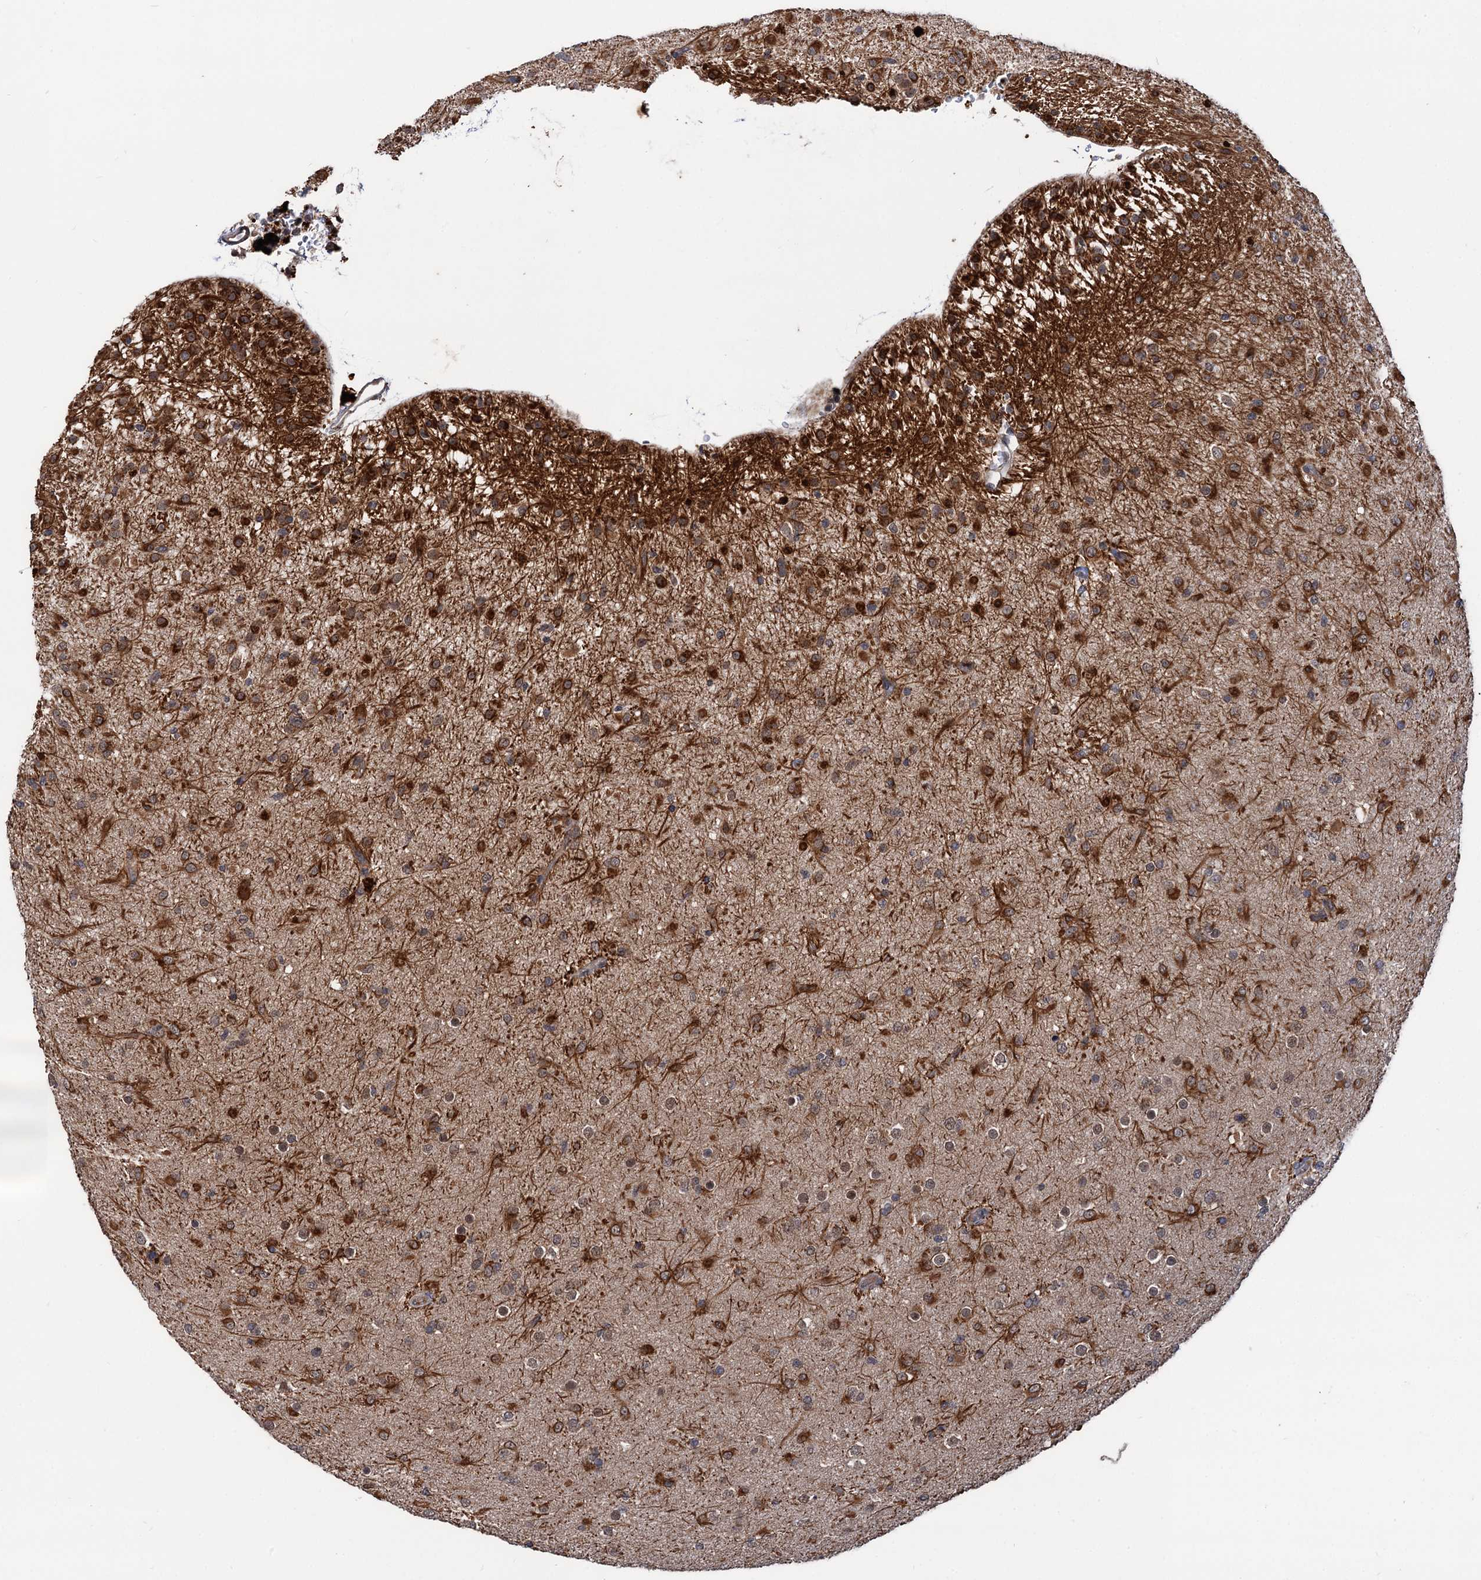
{"staining": {"intensity": "moderate", "quantity": "25%-75%", "location": "cytoplasmic/membranous"}, "tissue": "glioma", "cell_type": "Tumor cells", "image_type": "cancer", "snomed": [{"axis": "morphology", "description": "Glioma, malignant, Low grade"}, {"axis": "topography", "description": "Brain"}], "caption": "Glioma stained with a brown dye displays moderate cytoplasmic/membranous positive staining in about 25%-75% of tumor cells.", "gene": "TEX9", "patient": {"sex": "male", "age": 65}}